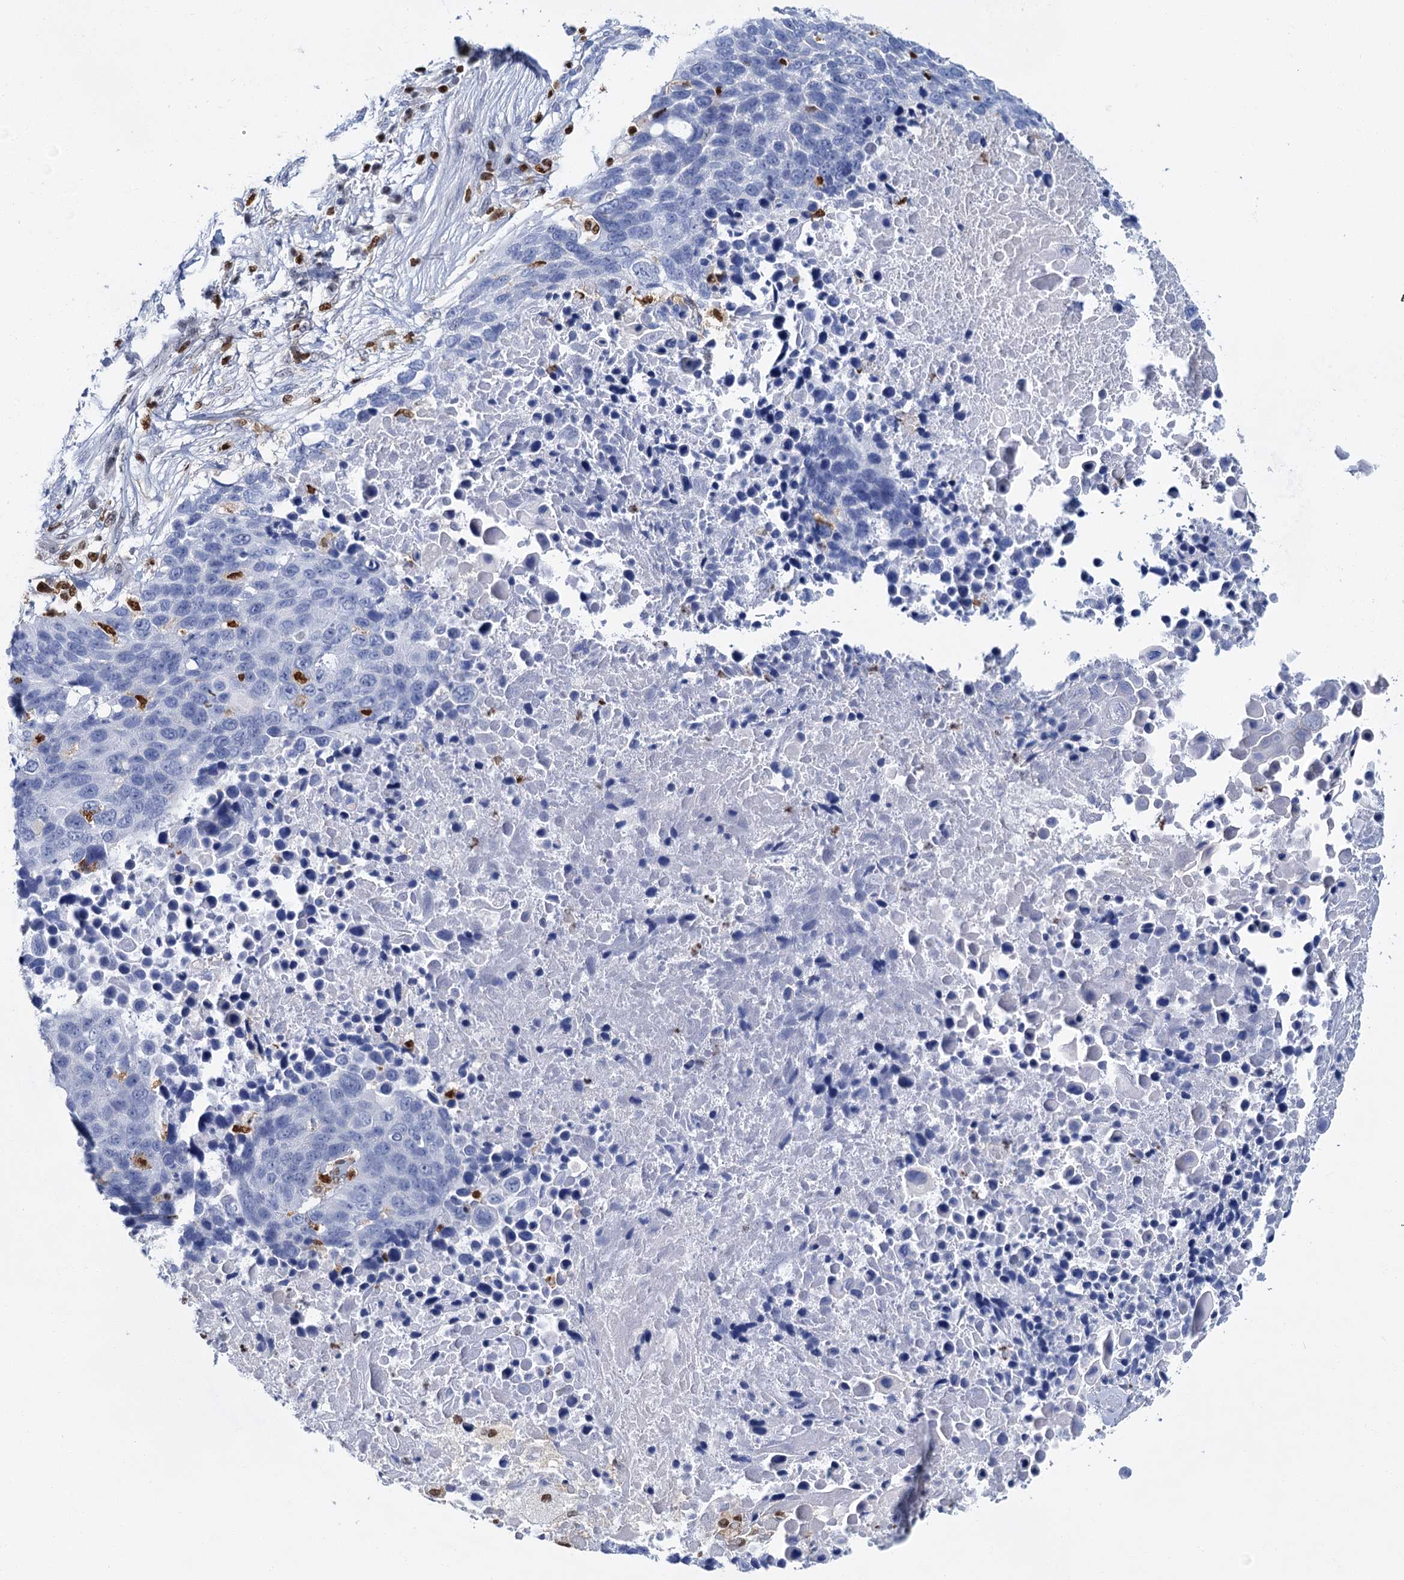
{"staining": {"intensity": "negative", "quantity": "none", "location": "none"}, "tissue": "lung cancer", "cell_type": "Tumor cells", "image_type": "cancer", "snomed": [{"axis": "morphology", "description": "Normal tissue, NOS"}, {"axis": "morphology", "description": "Squamous cell carcinoma, NOS"}, {"axis": "topography", "description": "Lymph node"}, {"axis": "topography", "description": "Lung"}], "caption": "Lung cancer was stained to show a protein in brown. There is no significant positivity in tumor cells. Brightfield microscopy of immunohistochemistry stained with DAB (brown) and hematoxylin (blue), captured at high magnification.", "gene": "CELF2", "patient": {"sex": "male", "age": 66}}